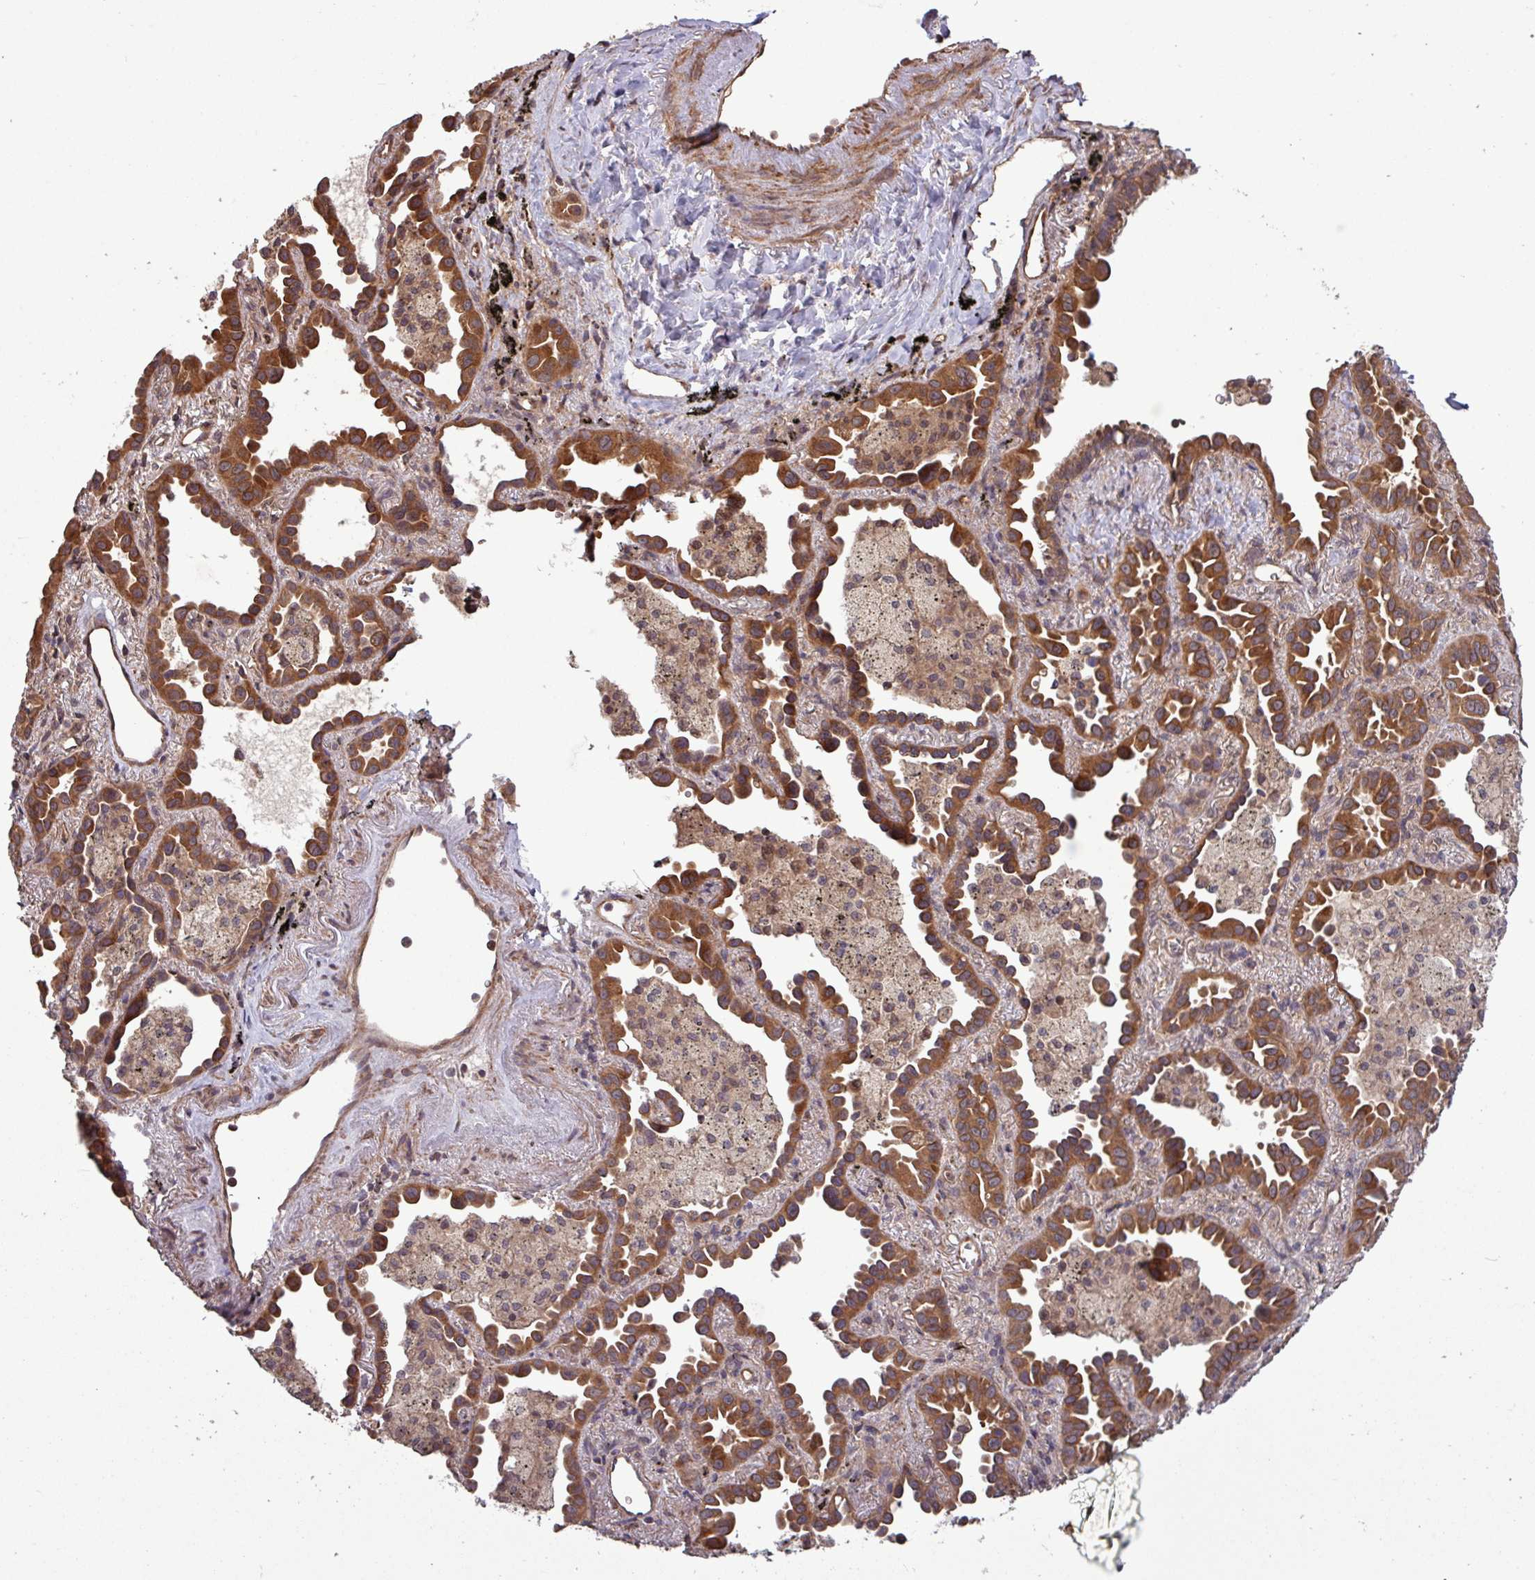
{"staining": {"intensity": "strong", "quantity": ">75%", "location": "cytoplasmic/membranous"}, "tissue": "lung cancer", "cell_type": "Tumor cells", "image_type": "cancer", "snomed": [{"axis": "morphology", "description": "Adenocarcinoma, NOS"}, {"axis": "topography", "description": "Lung"}], "caption": "Human lung adenocarcinoma stained for a protein (brown) displays strong cytoplasmic/membranous positive positivity in about >75% of tumor cells.", "gene": "TRABD2A", "patient": {"sex": "male", "age": 68}}